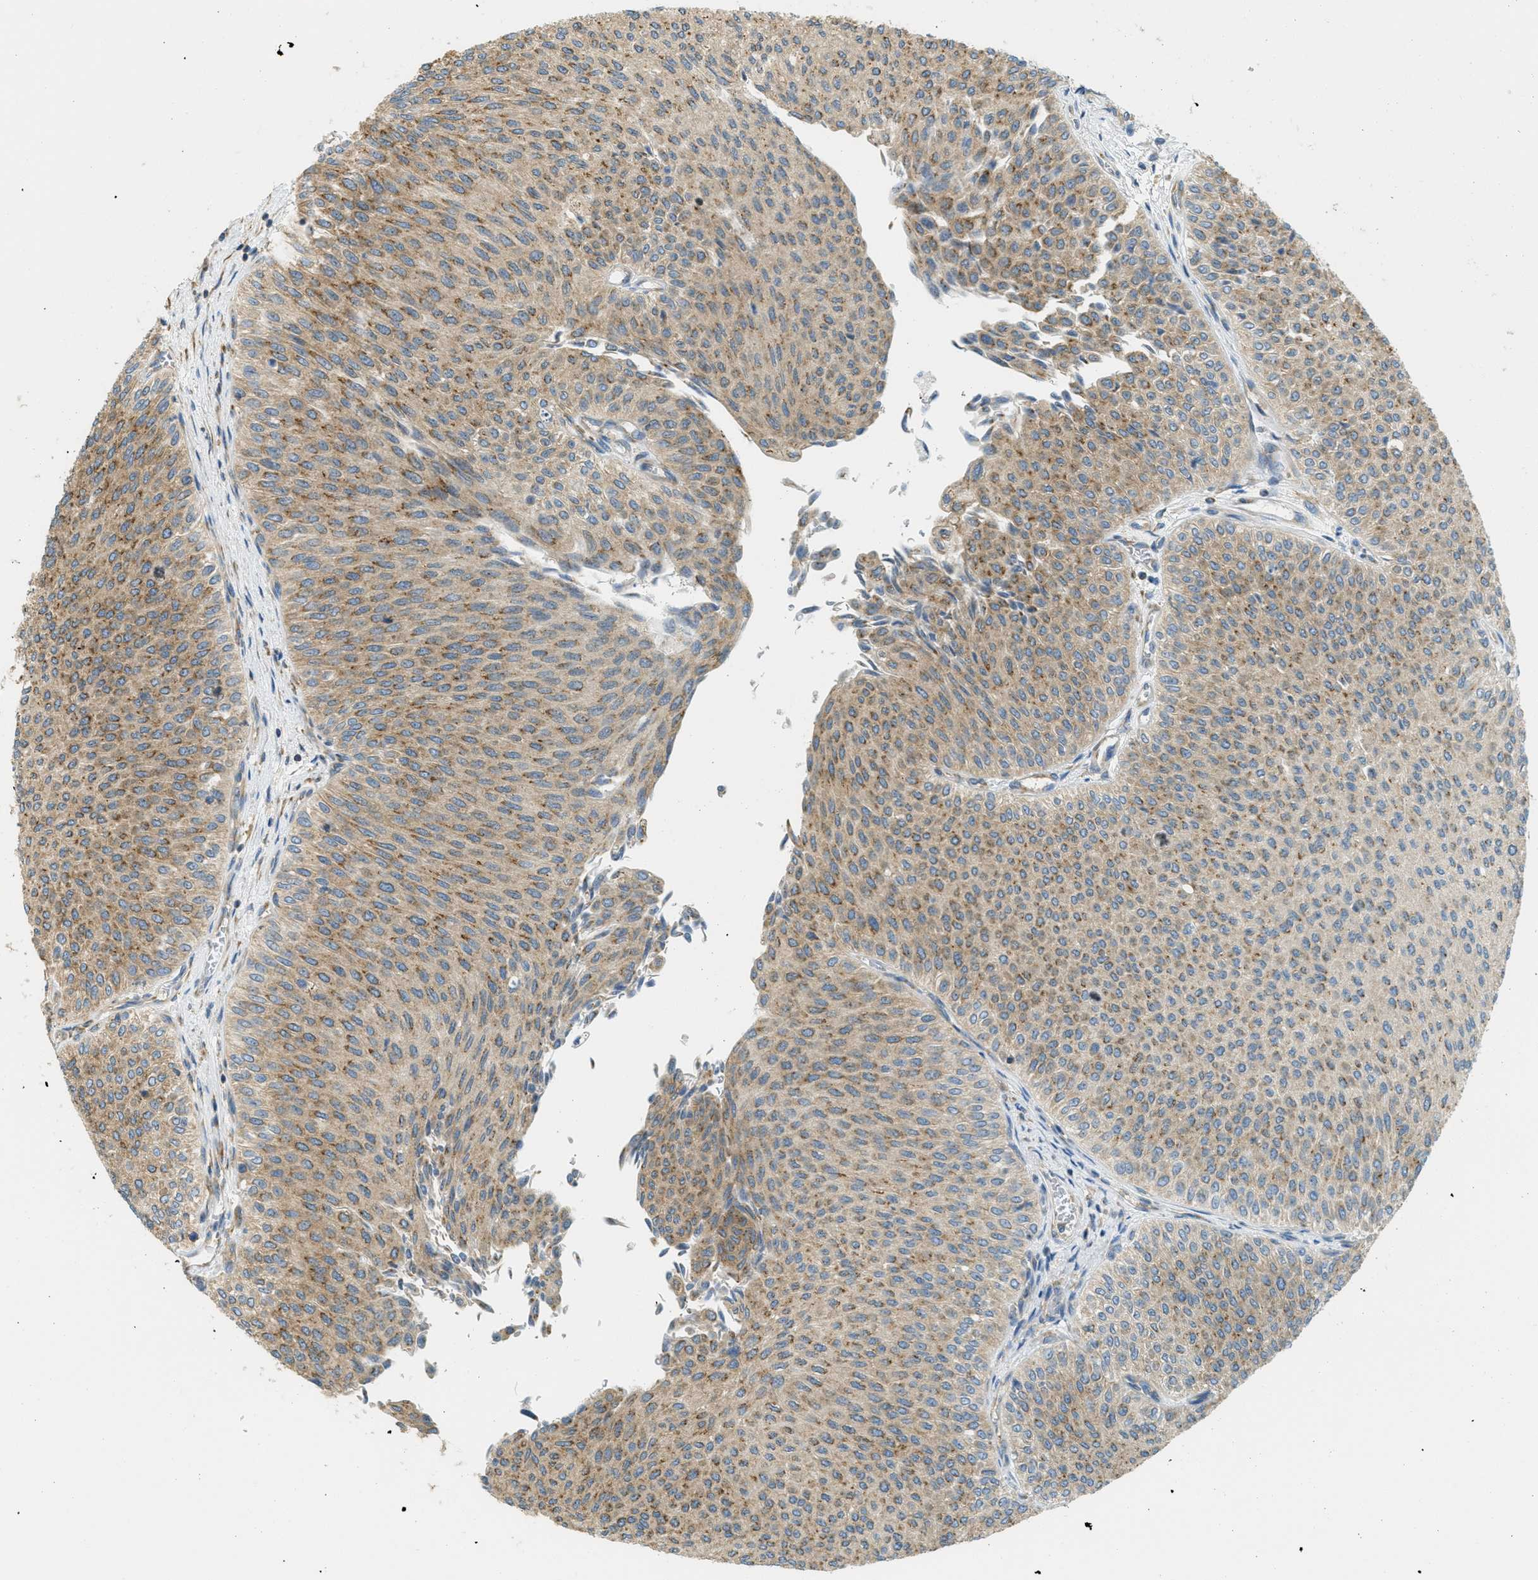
{"staining": {"intensity": "moderate", "quantity": "25%-75%", "location": "cytoplasmic/membranous"}, "tissue": "urothelial cancer", "cell_type": "Tumor cells", "image_type": "cancer", "snomed": [{"axis": "morphology", "description": "Urothelial carcinoma, Low grade"}, {"axis": "topography", "description": "Urinary bladder"}], "caption": "Tumor cells demonstrate medium levels of moderate cytoplasmic/membranous staining in about 25%-75% of cells in urothelial carcinoma (low-grade). (IHC, brightfield microscopy, high magnification).", "gene": "ABCF1", "patient": {"sex": "male", "age": 78}}